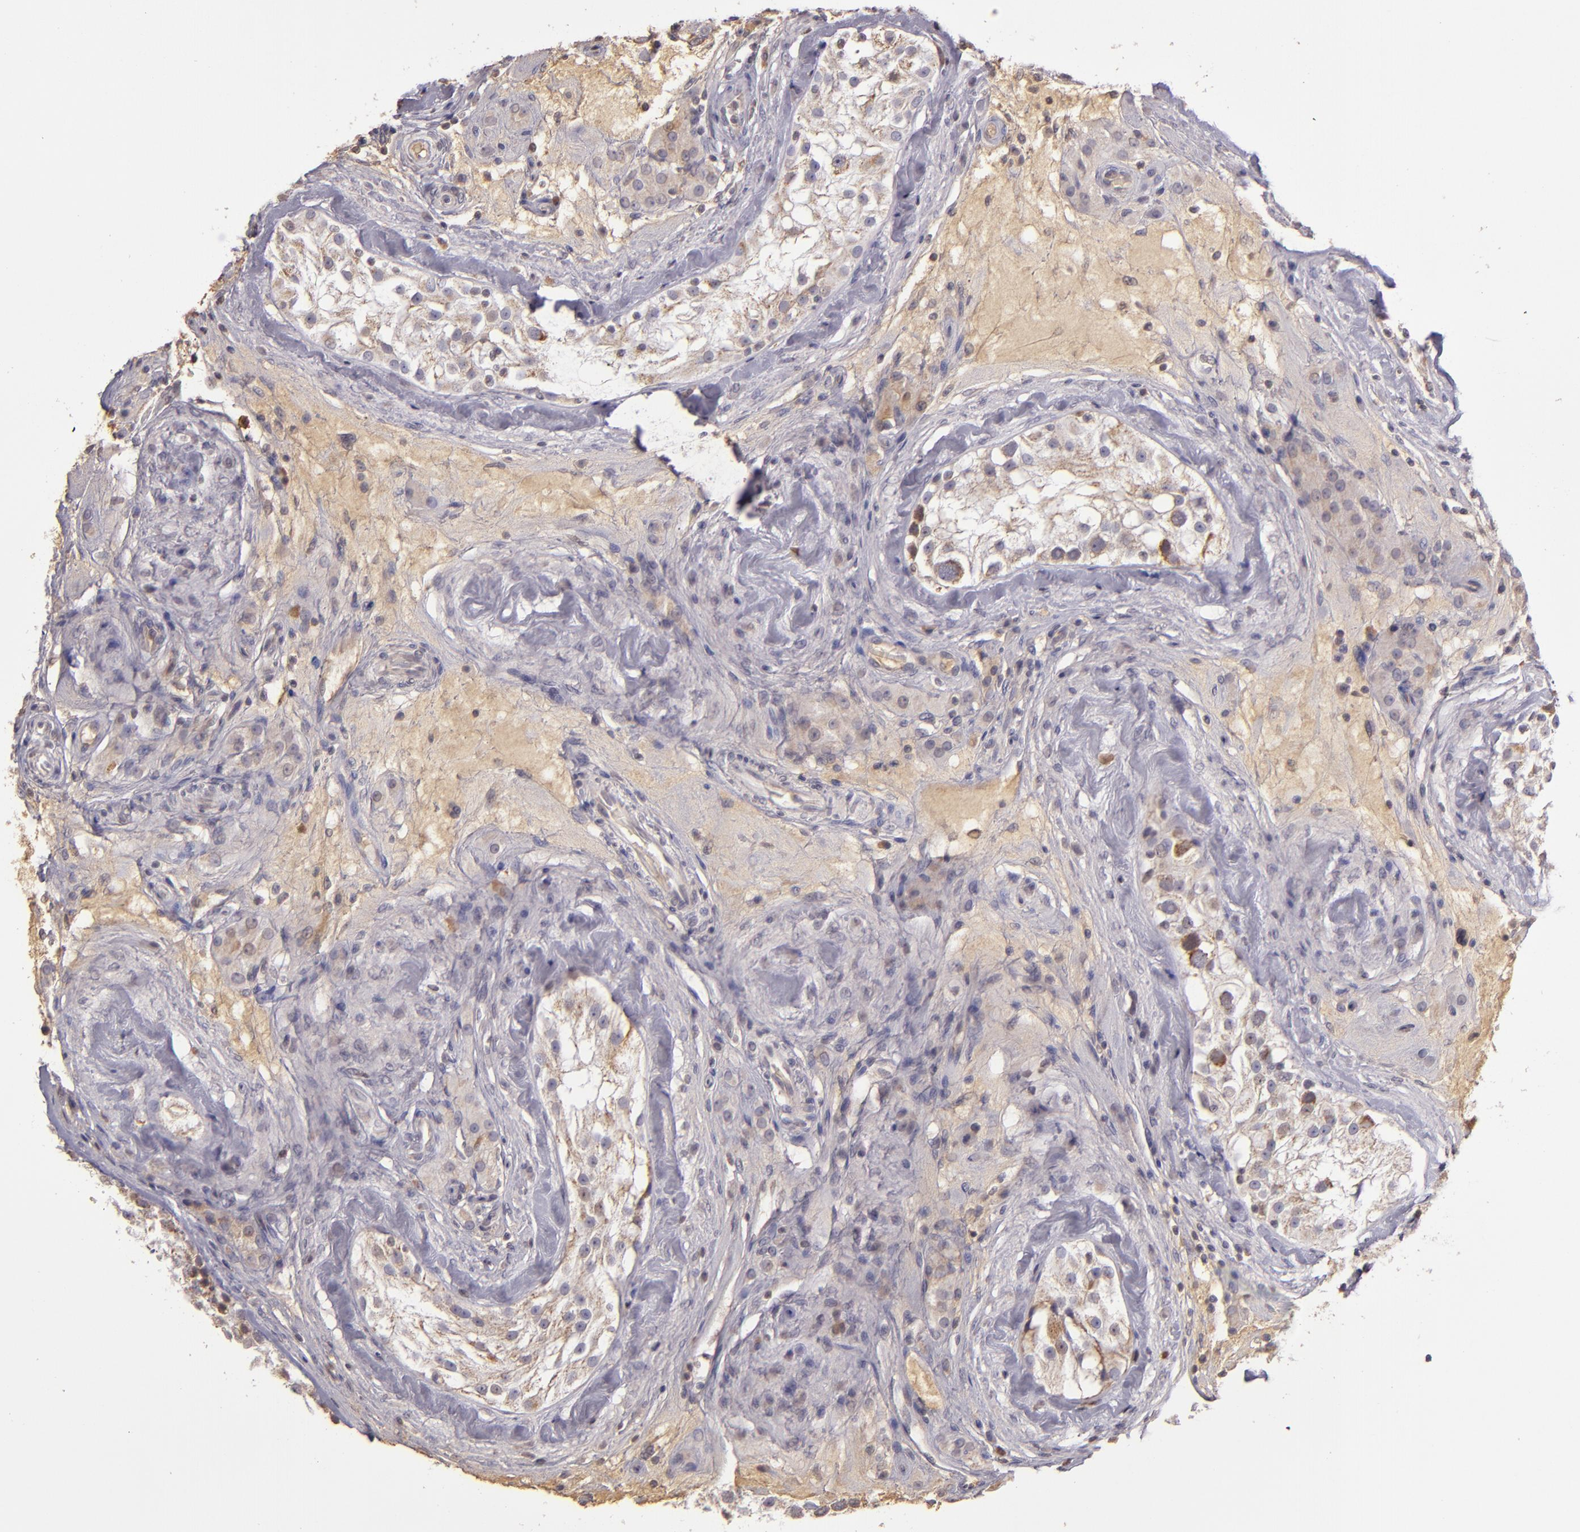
{"staining": {"intensity": "weak", "quantity": "<25%", "location": "cytoplasmic/membranous"}, "tissue": "testis", "cell_type": "Cells in seminiferous ducts", "image_type": "normal", "snomed": [{"axis": "morphology", "description": "Normal tissue, NOS"}, {"axis": "topography", "description": "Testis"}], "caption": "Immunohistochemical staining of benign human testis reveals no significant positivity in cells in seminiferous ducts.", "gene": "ABL1", "patient": {"sex": "male", "age": 46}}